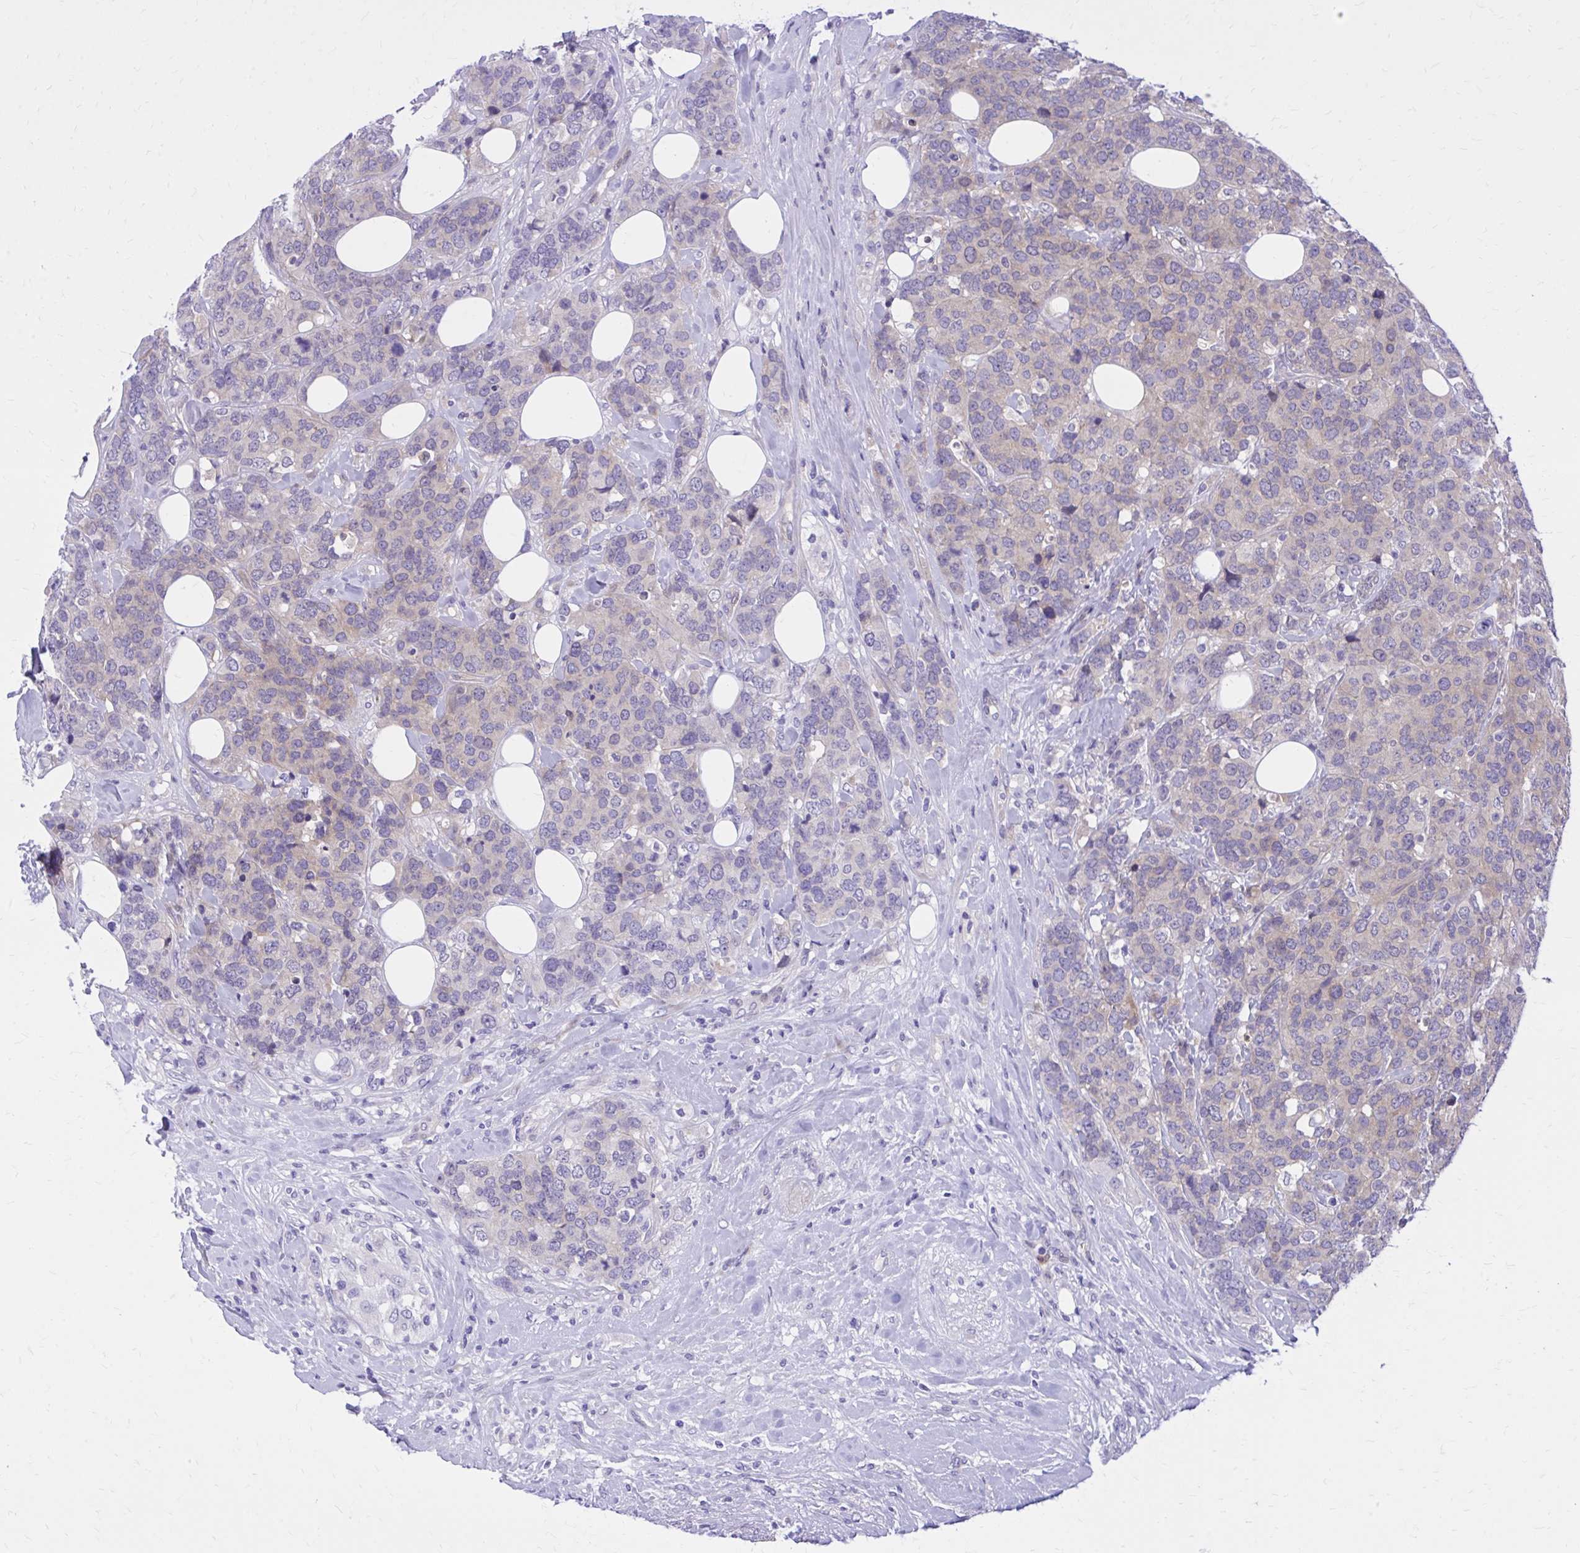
{"staining": {"intensity": "negative", "quantity": "none", "location": "none"}, "tissue": "breast cancer", "cell_type": "Tumor cells", "image_type": "cancer", "snomed": [{"axis": "morphology", "description": "Lobular carcinoma"}, {"axis": "topography", "description": "Breast"}], "caption": "DAB immunohistochemical staining of human breast cancer (lobular carcinoma) exhibits no significant expression in tumor cells.", "gene": "ADAMTSL1", "patient": {"sex": "female", "age": 59}}